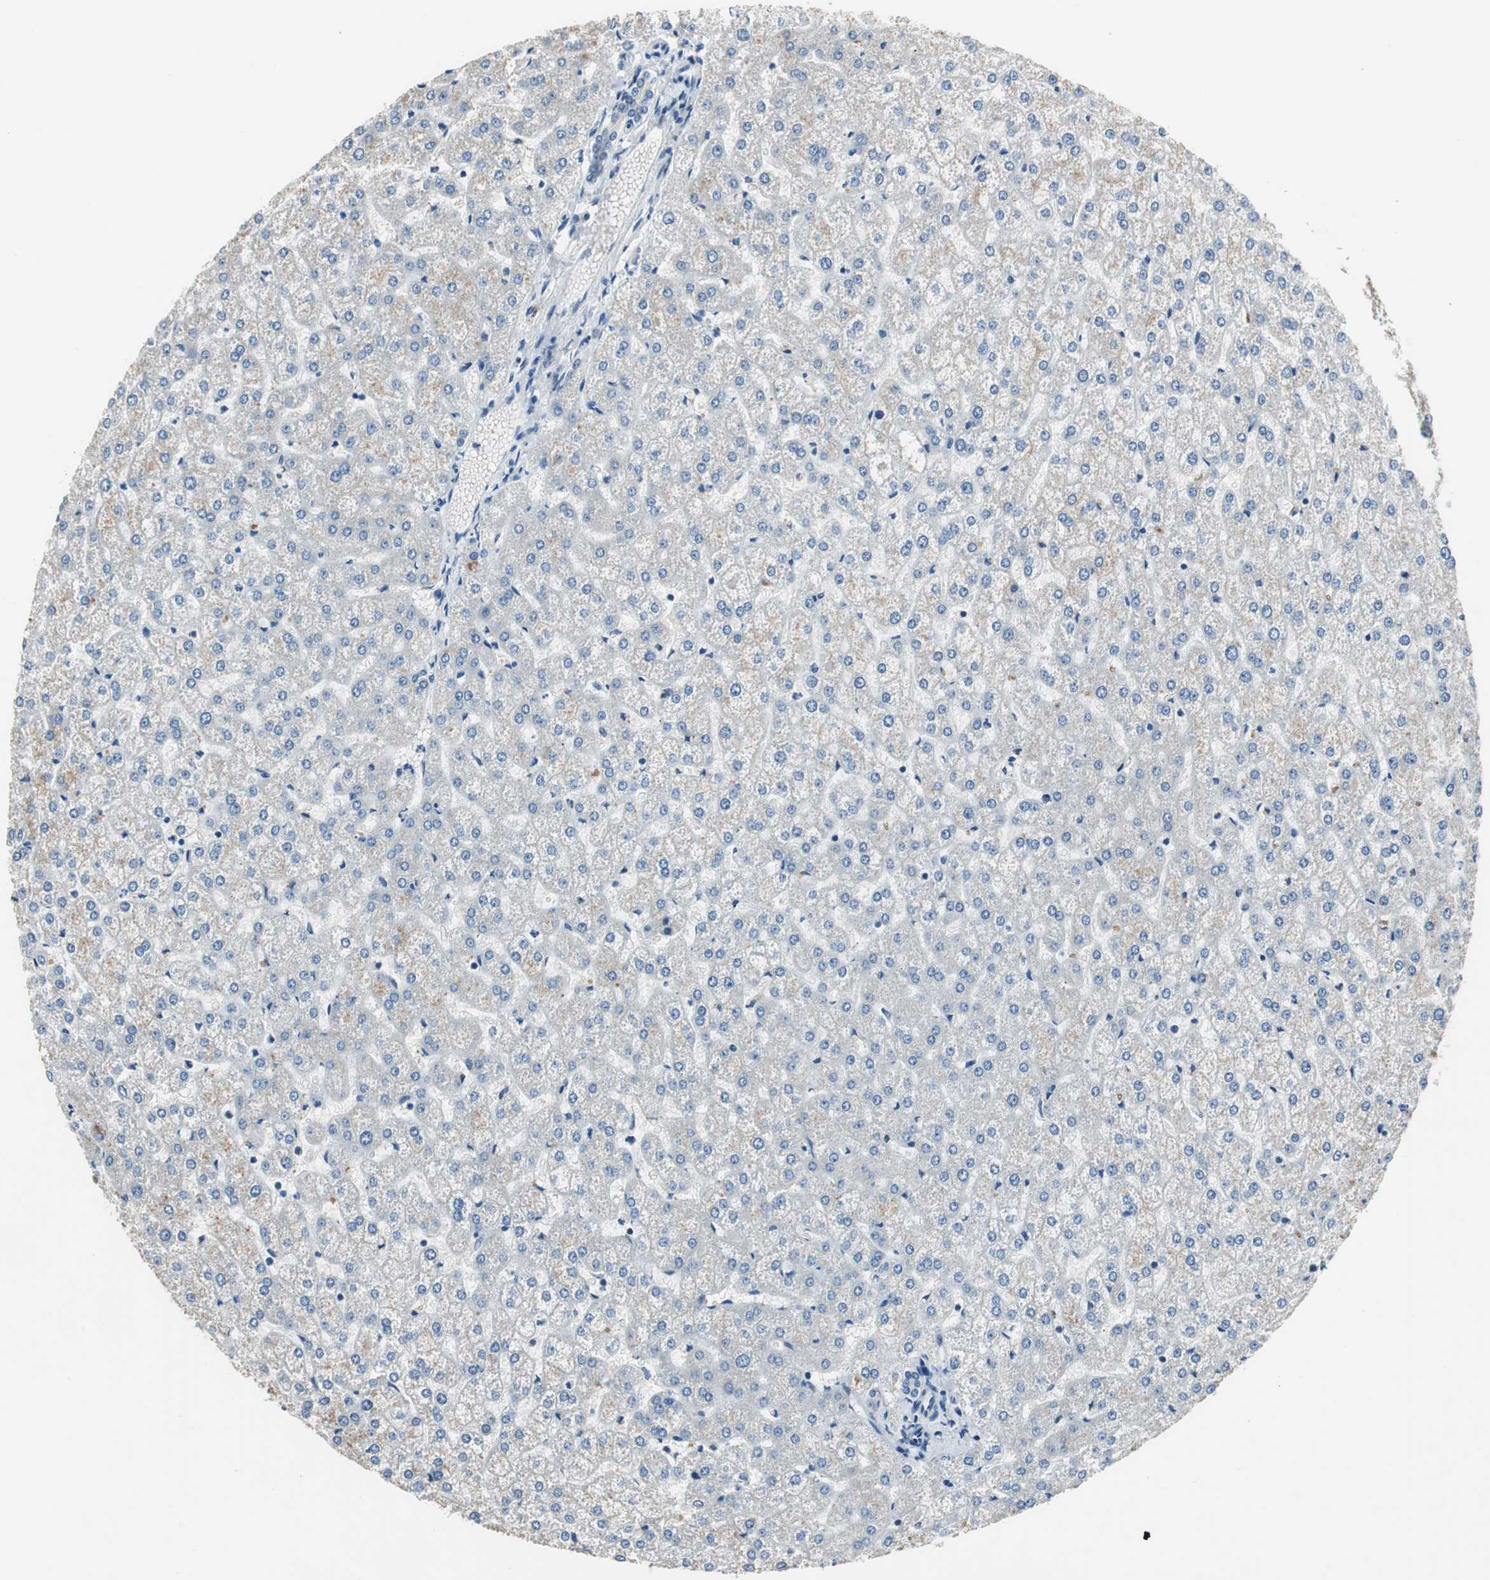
{"staining": {"intensity": "negative", "quantity": "none", "location": "none"}, "tissue": "liver", "cell_type": "Cholangiocytes", "image_type": "normal", "snomed": [{"axis": "morphology", "description": "Normal tissue, NOS"}, {"axis": "topography", "description": "Liver"}], "caption": "DAB immunohistochemical staining of unremarkable human liver reveals no significant expression in cholangiocytes.", "gene": "MAFB", "patient": {"sex": "female", "age": 32}}